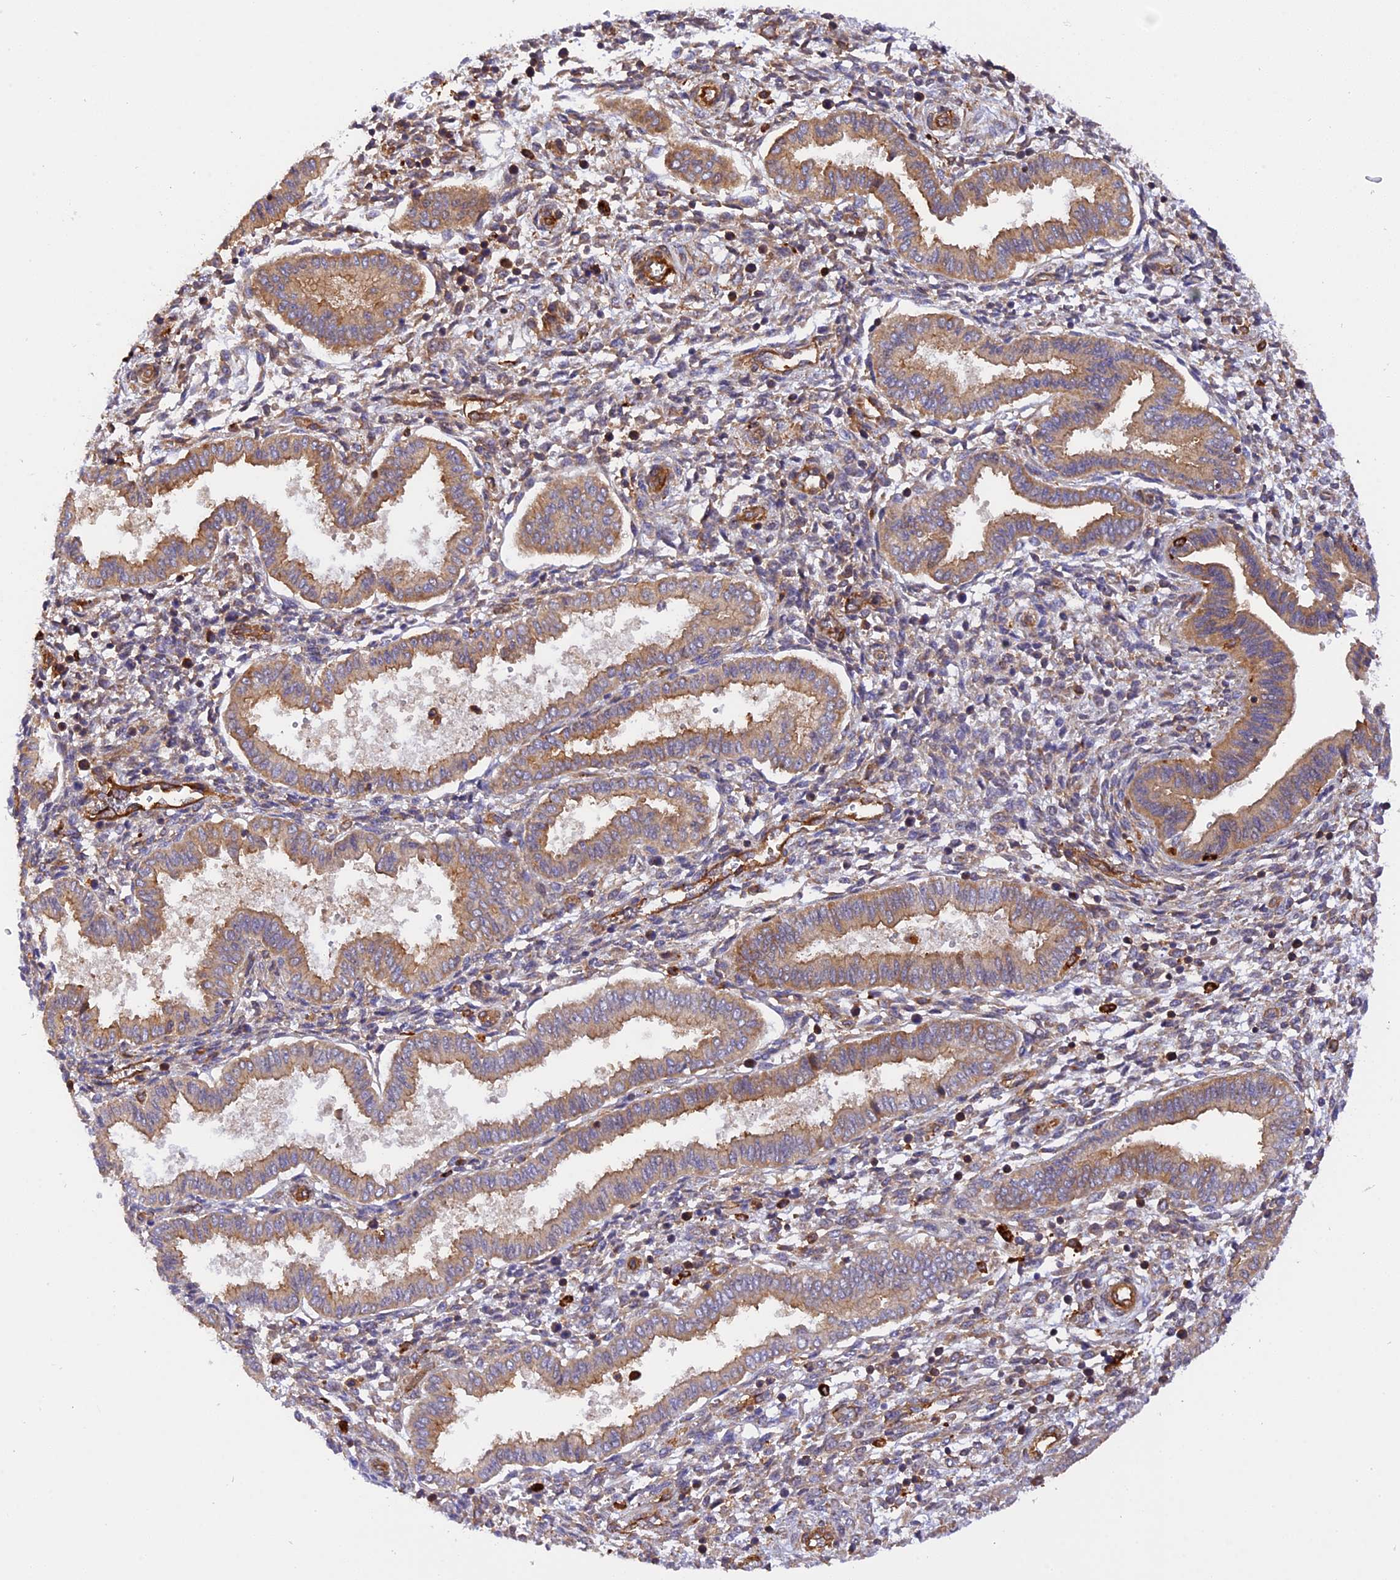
{"staining": {"intensity": "weak", "quantity": "<25%", "location": "cytoplasmic/membranous"}, "tissue": "endometrium", "cell_type": "Cells in endometrial stroma", "image_type": "normal", "snomed": [{"axis": "morphology", "description": "Normal tissue, NOS"}, {"axis": "topography", "description": "Endometrium"}], "caption": "DAB immunohistochemical staining of normal endometrium displays no significant expression in cells in endometrial stroma. (Brightfield microscopy of DAB (3,3'-diaminobenzidine) IHC at high magnification).", "gene": "C5orf22", "patient": {"sex": "female", "age": 24}}